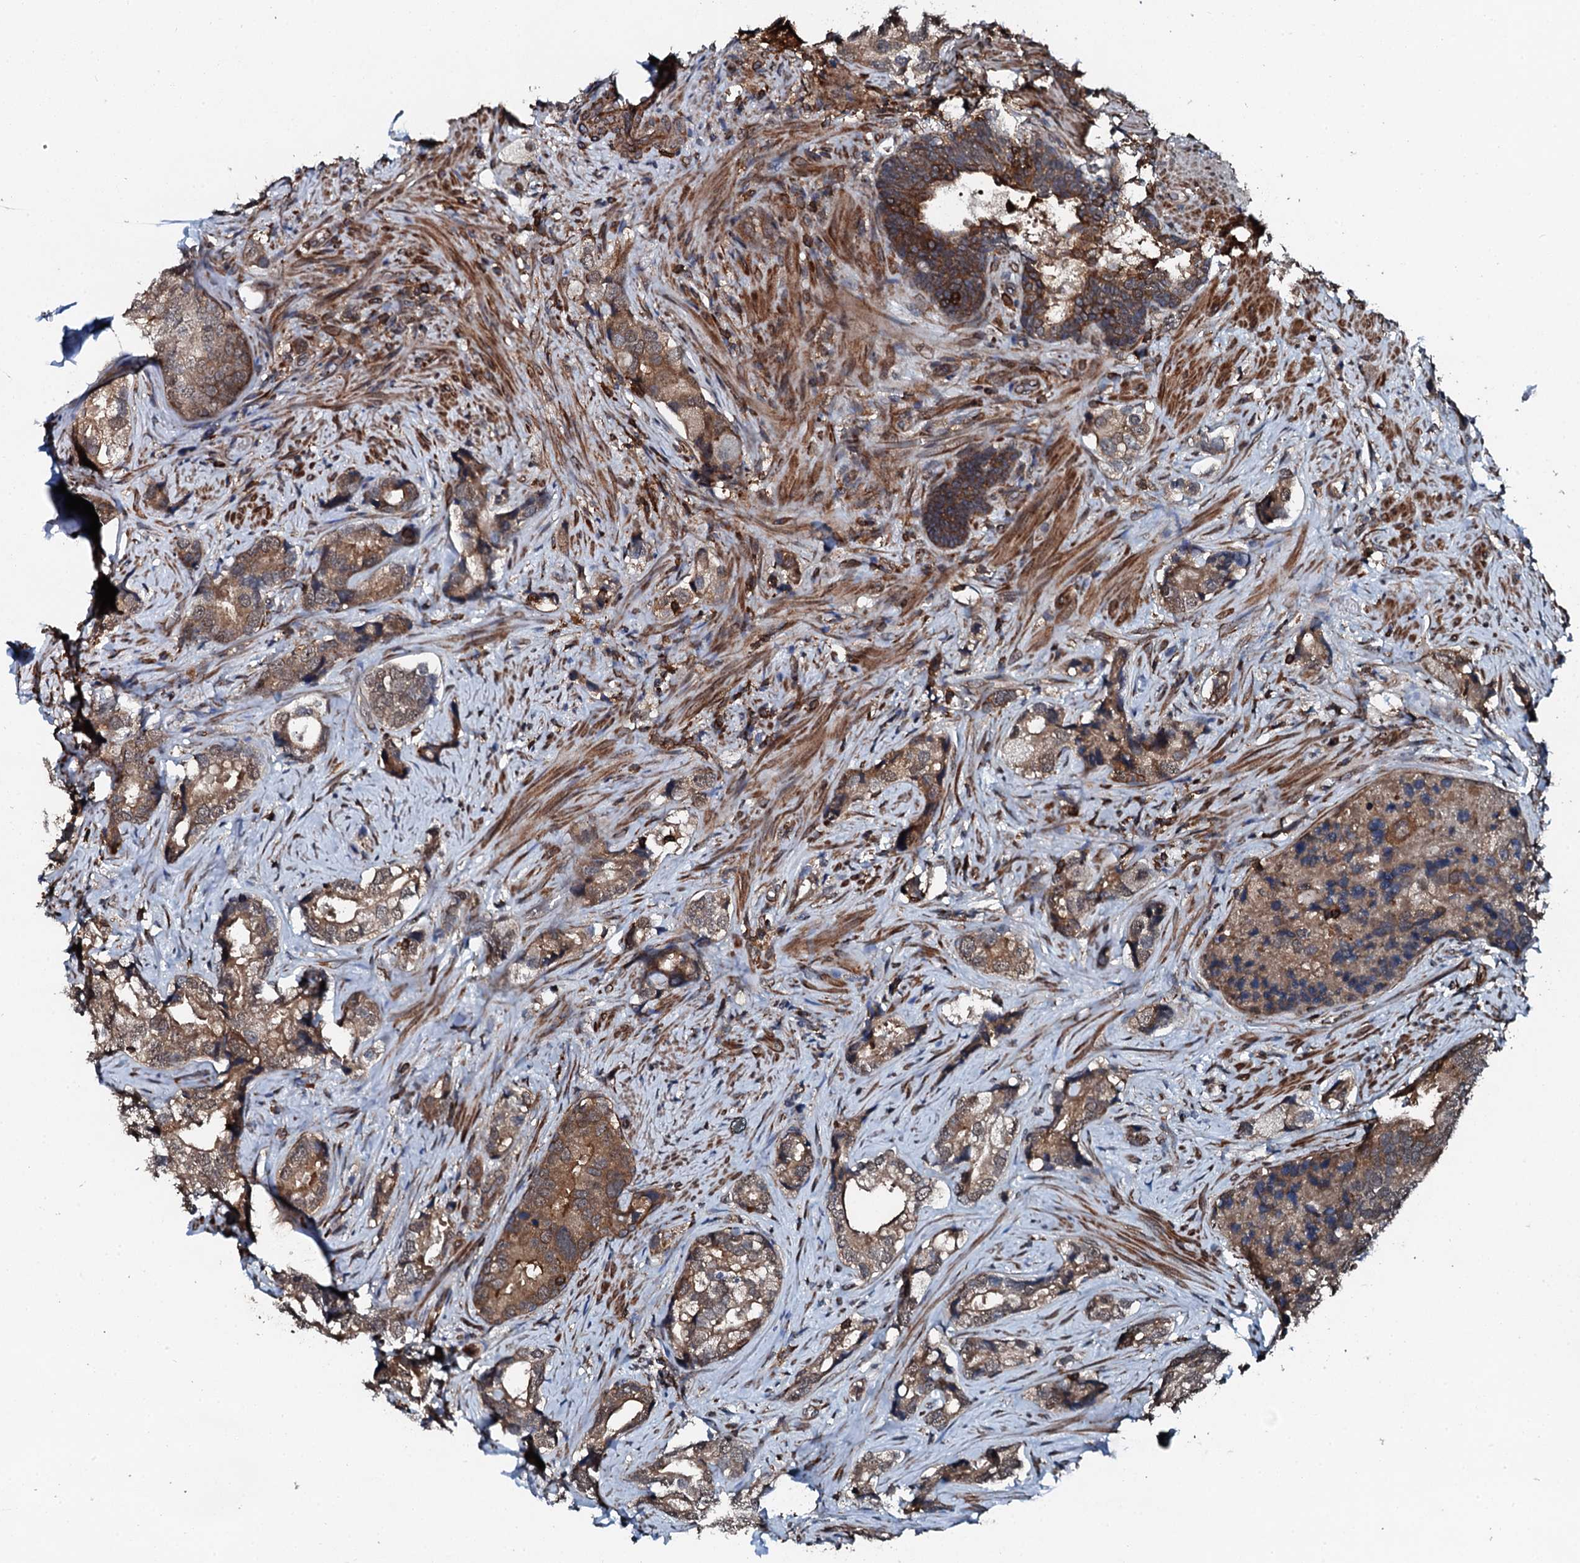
{"staining": {"intensity": "moderate", "quantity": ">75%", "location": "cytoplasmic/membranous"}, "tissue": "prostate cancer", "cell_type": "Tumor cells", "image_type": "cancer", "snomed": [{"axis": "morphology", "description": "Adenocarcinoma, High grade"}, {"axis": "topography", "description": "Prostate"}], "caption": "Immunohistochemistry (IHC) histopathology image of prostate cancer (adenocarcinoma (high-grade)) stained for a protein (brown), which displays medium levels of moderate cytoplasmic/membranous staining in approximately >75% of tumor cells.", "gene": "EDC4", "patient": {"sex": "male", "age": 75}}